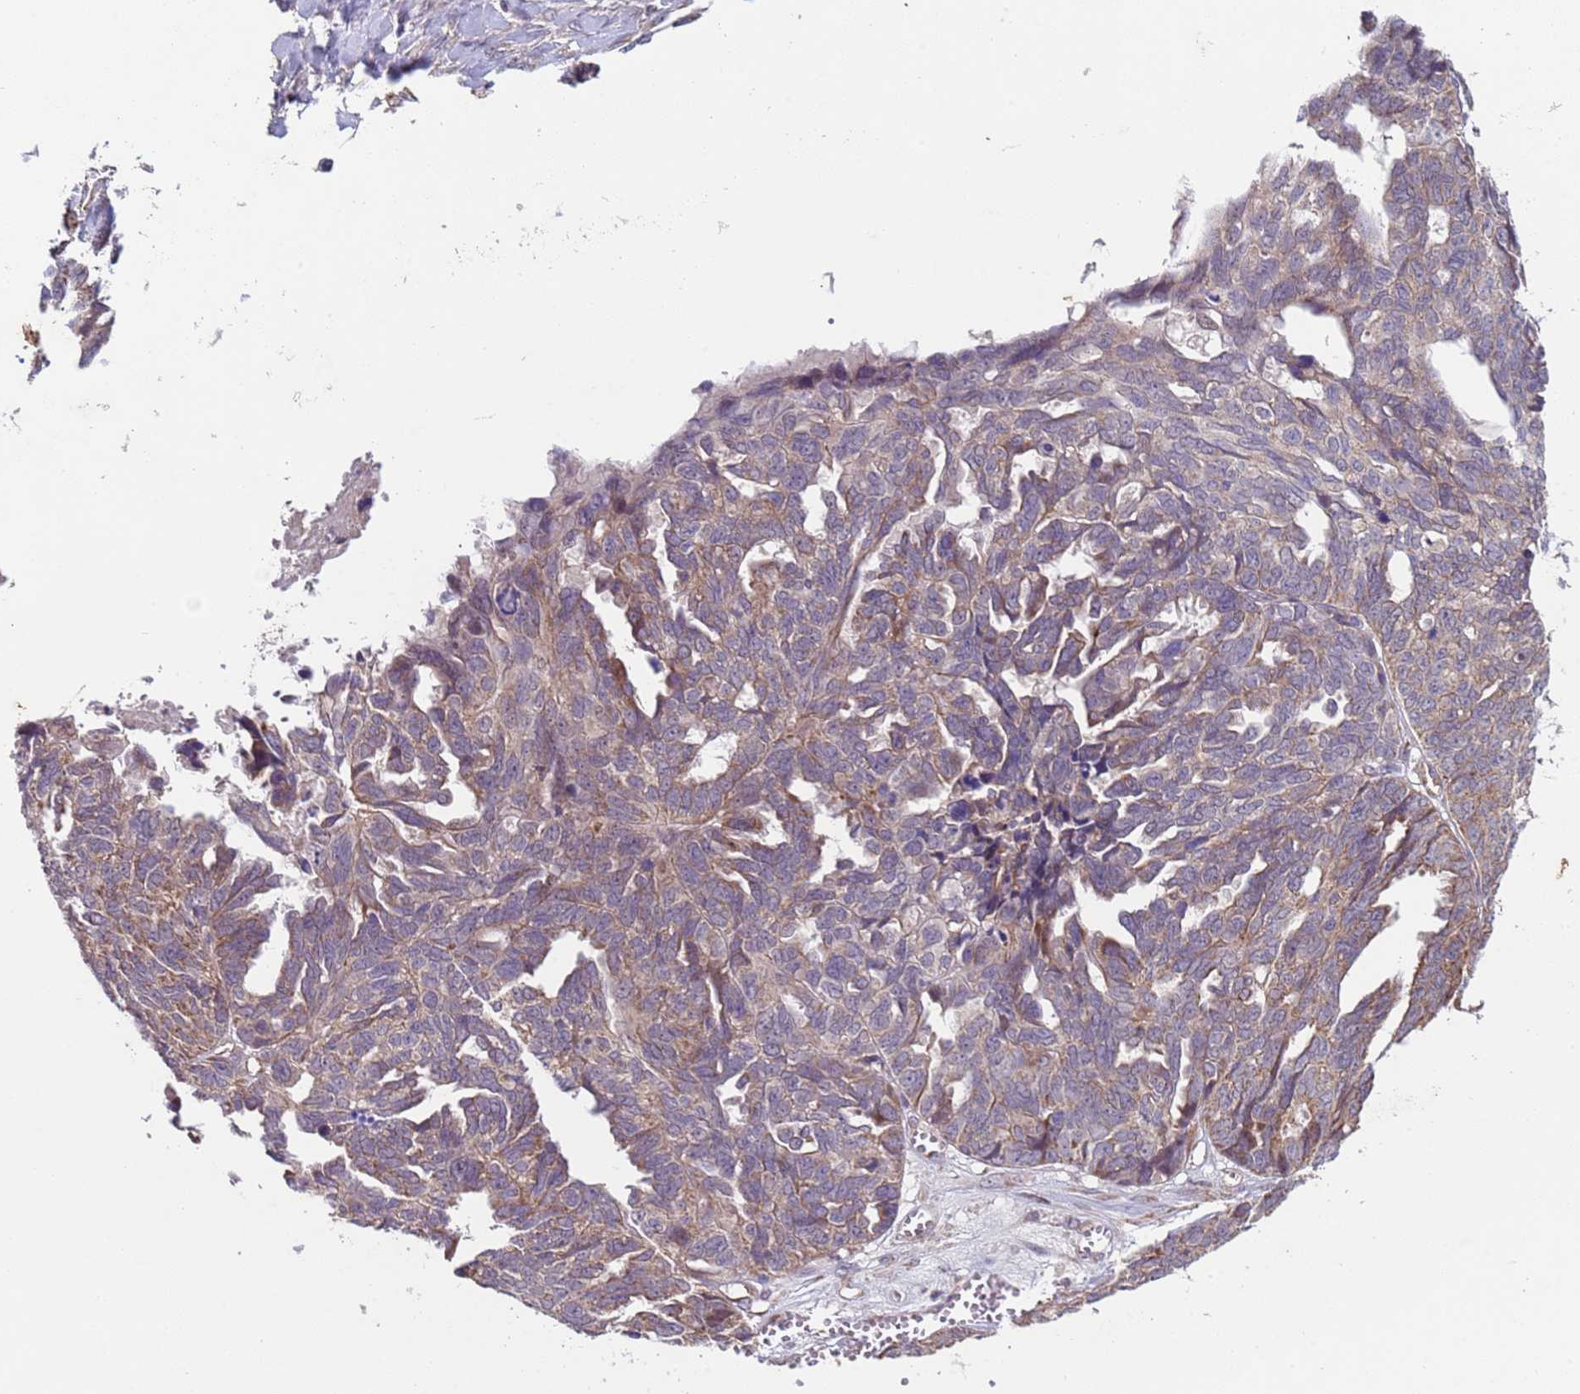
{"staining": {"intensity": "weak", "quantity": "25%-75%", "location": "cytoplasmic/membranous"}, "tissue": "ovarian cancer", "cell_type": "Tumor cells", "image_type": "cancer", "snomed": [{"axis": "morphology", "description": "Cystadenocarcinoma, serous, NOS"}, {"axis": "topography", "description": "Ovary"}], "caption": "This is an image of immunohistochemistry staining of serous cystadenocarcinoma (ovarian), which shows weak expression in the cytoplasmic/membranous of tumor cells.", "gene": "ACAD8", "patient": {"sex": "female", "age": 79}}